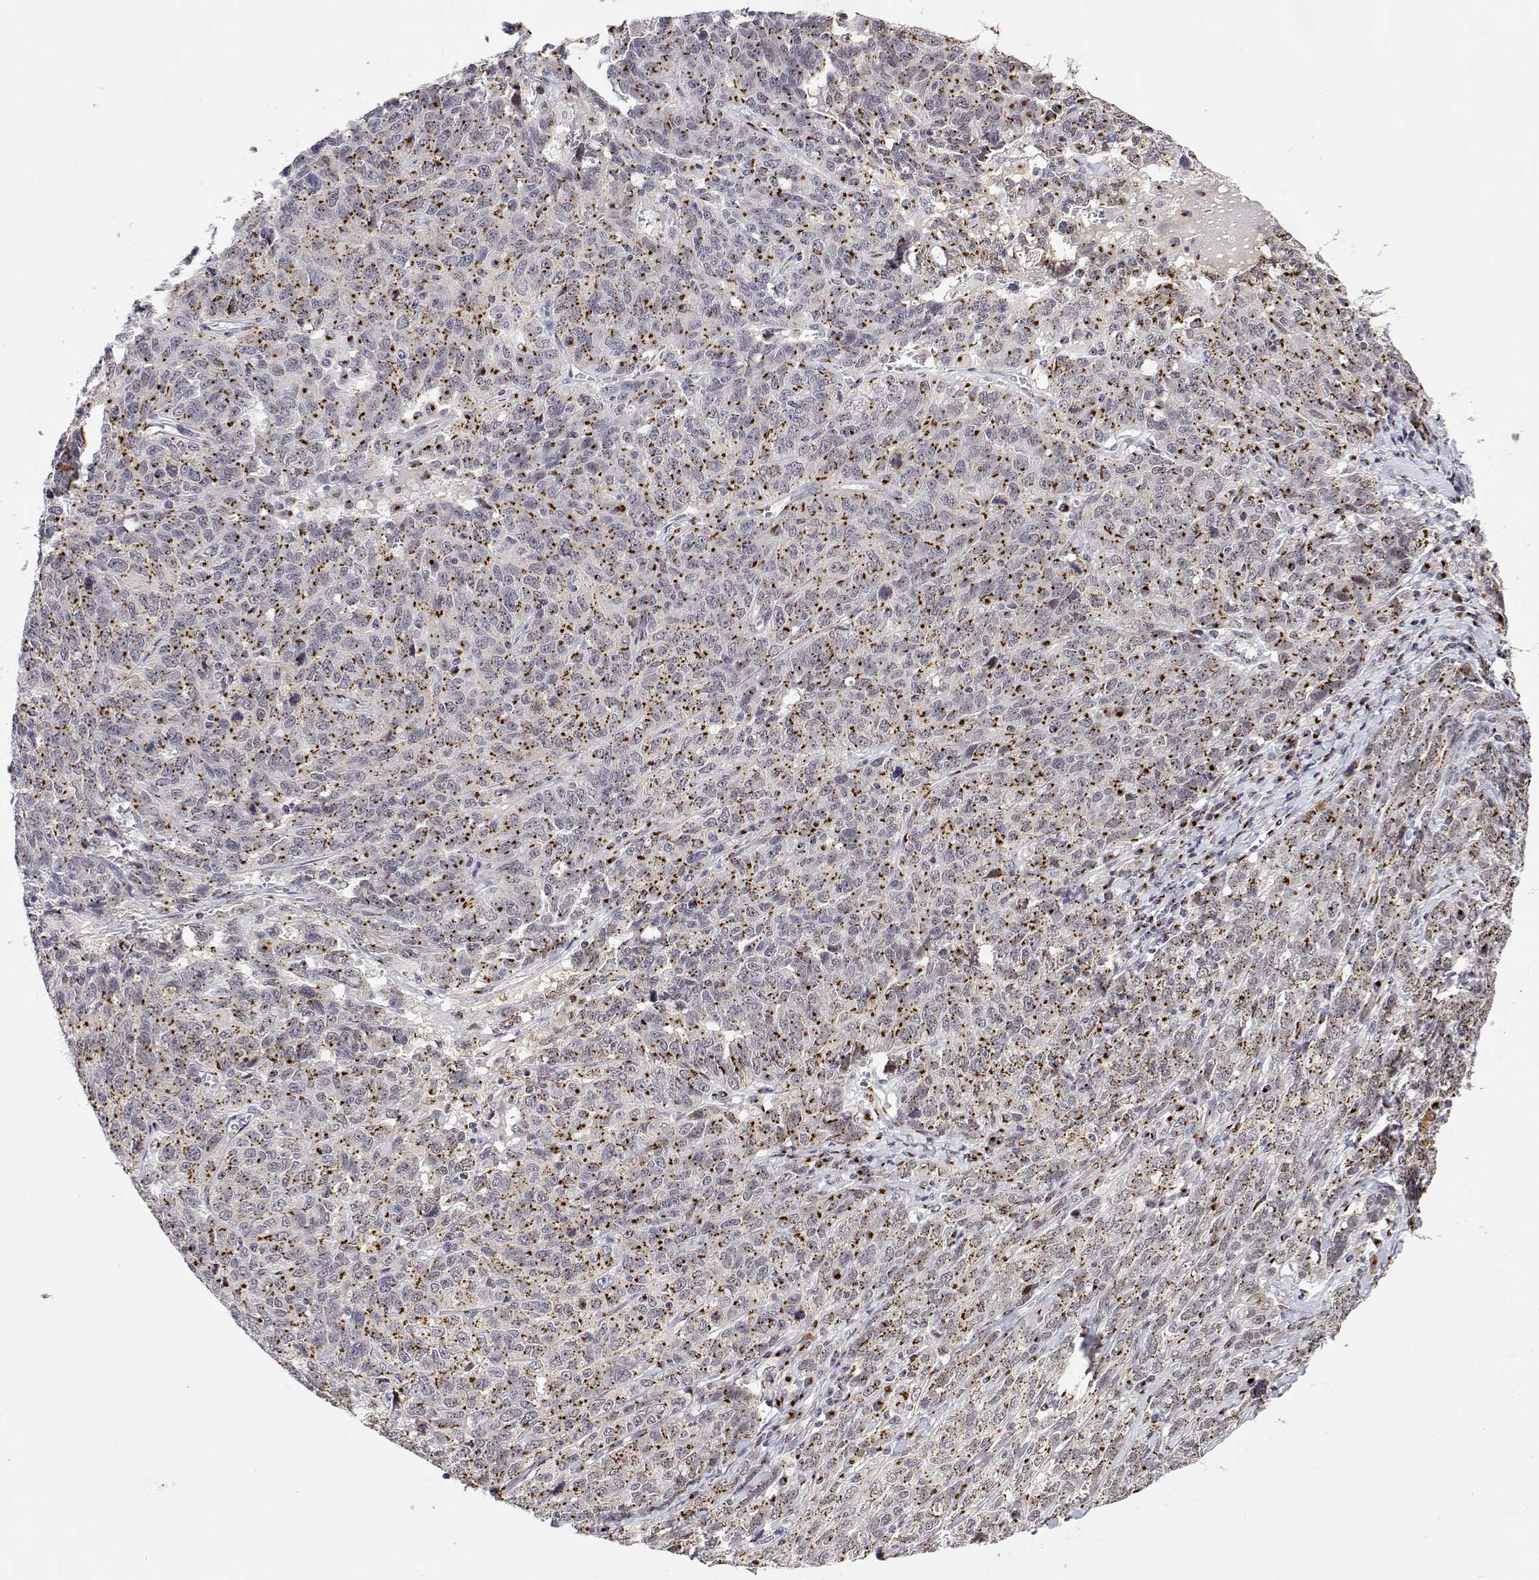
{"staining": {"intensity": "strong", "quantity": "25%-75%", "location": "cytoplasmic/membranous"}, "tissue": "ovarian cancer", "cell_type": "Tumor cells", "image_type": "cancer", "snomed": [{"axis": "morphology", "description": "Cystadenocarcinoma, serous, NOS"}, {"axis": "topography", "description": "Ovary"}], "caption": "This photomicrograph displays ovarian cancer (serous cystadenocarcinoma) stained with immunohistochemistry (IHC) to label a protein in brown. The cytoplasmic/membranous of tumor cells show strong positivity for the protein. Nuclei are counter-stained blue.", "gene": "YIPF3", "patient": {"sex": "female", "age": 71}}